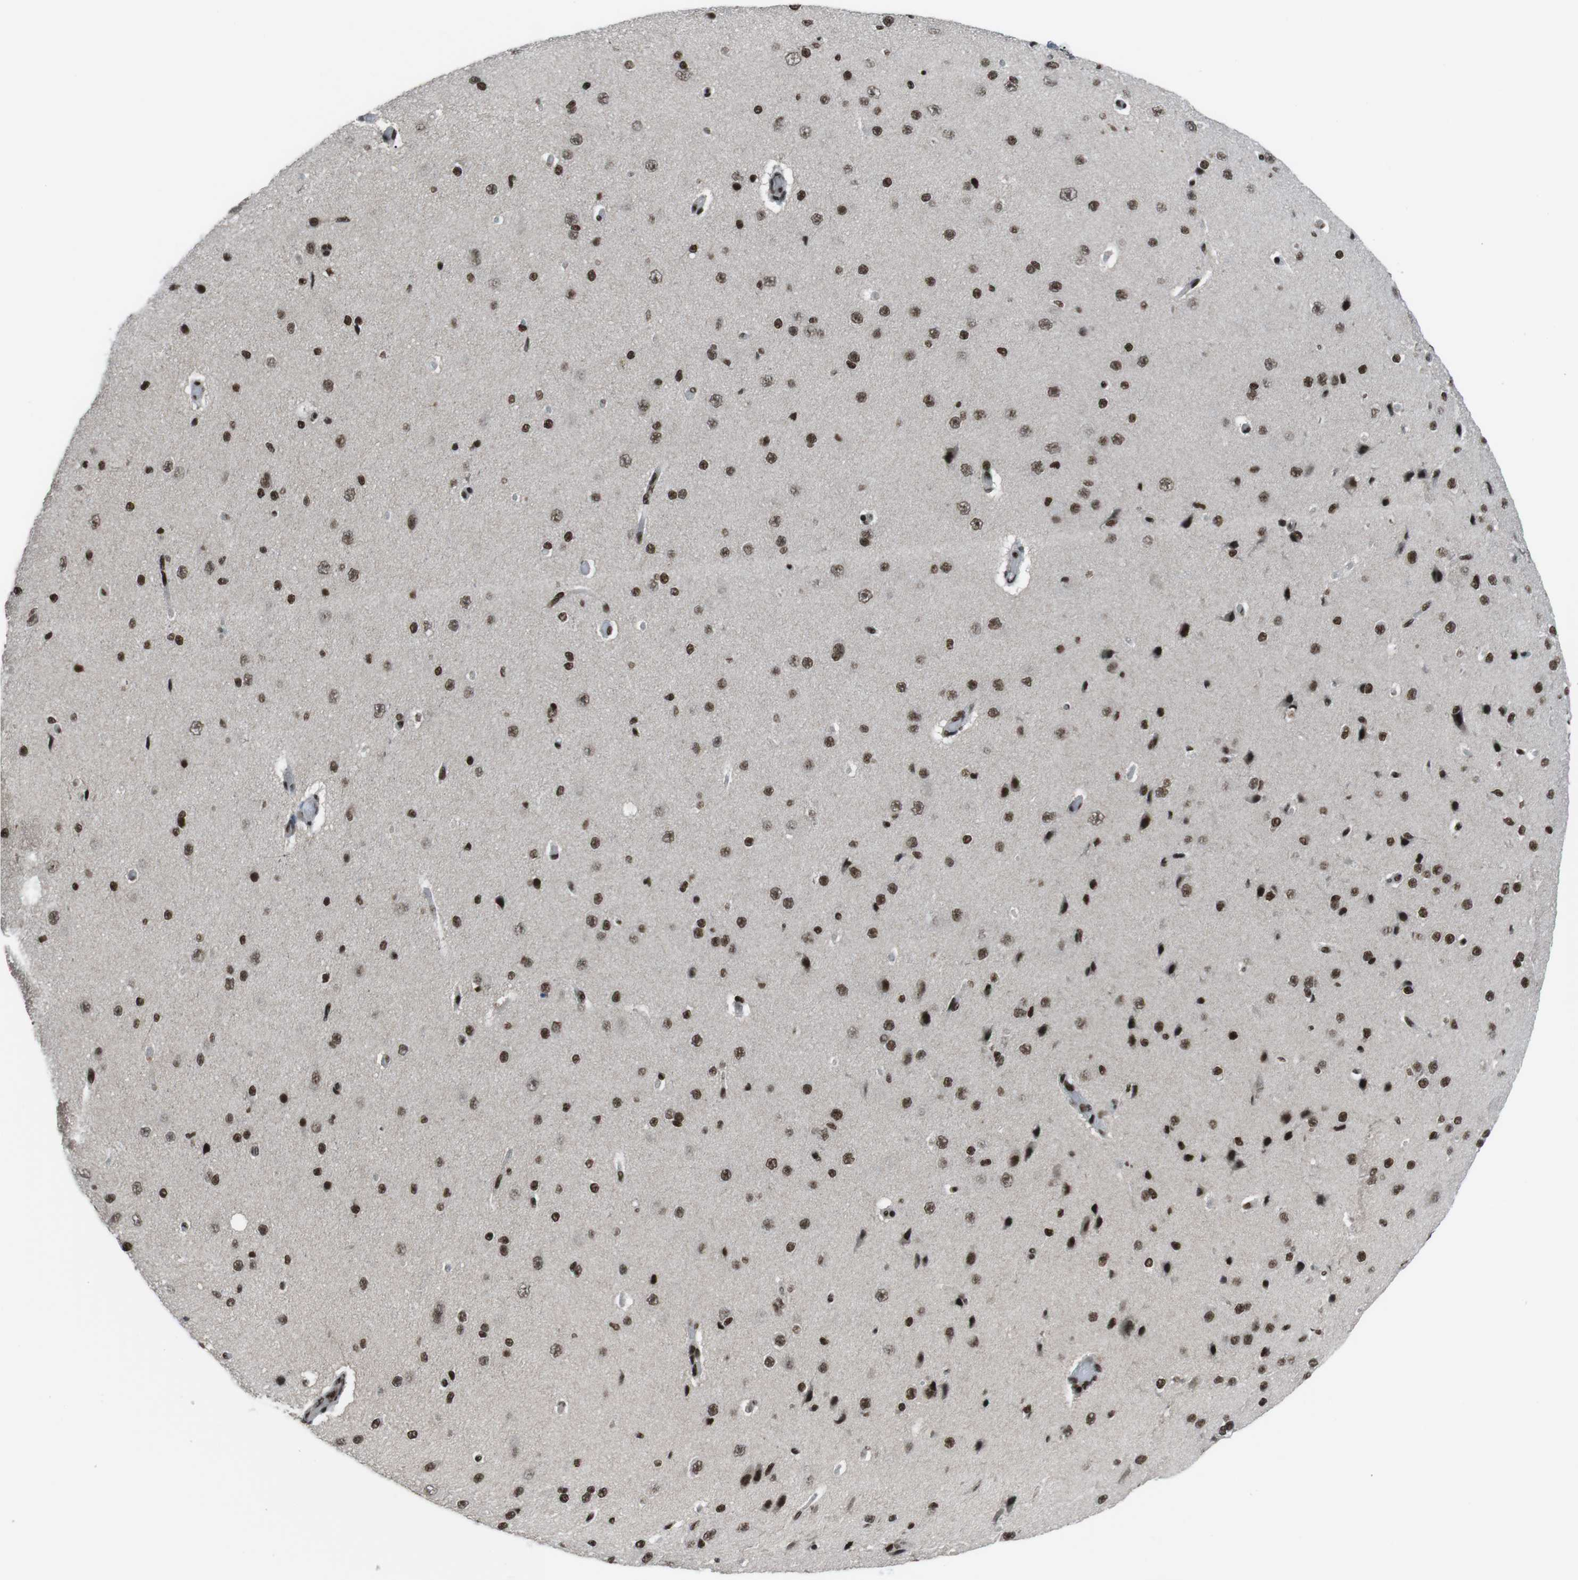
{"staining": {"intensity": "moderate", "quantity": ">75%", "location": "nuclear"}, "tissue": "cerebral cortex", "cell_type": "Endothelial cells", "image_type": "normal", "snomed": [{"axis": "morphology", "description": "Normal tissue, NOS"}, {"axis": "morphology", "description": "Developmental malformation"}, {"axis": "topography", "description": "Cerebral cortex"}], "caption": "This histopathology image displays normal cerebral cortex stained with IHC to label a protein in brown. The nuclear of endothelial cells show moderate positivity for the protein. Nuclei are counter-stained blue.", "gene": "TAF1", "patient": {"sex": "female", "age": 30}}